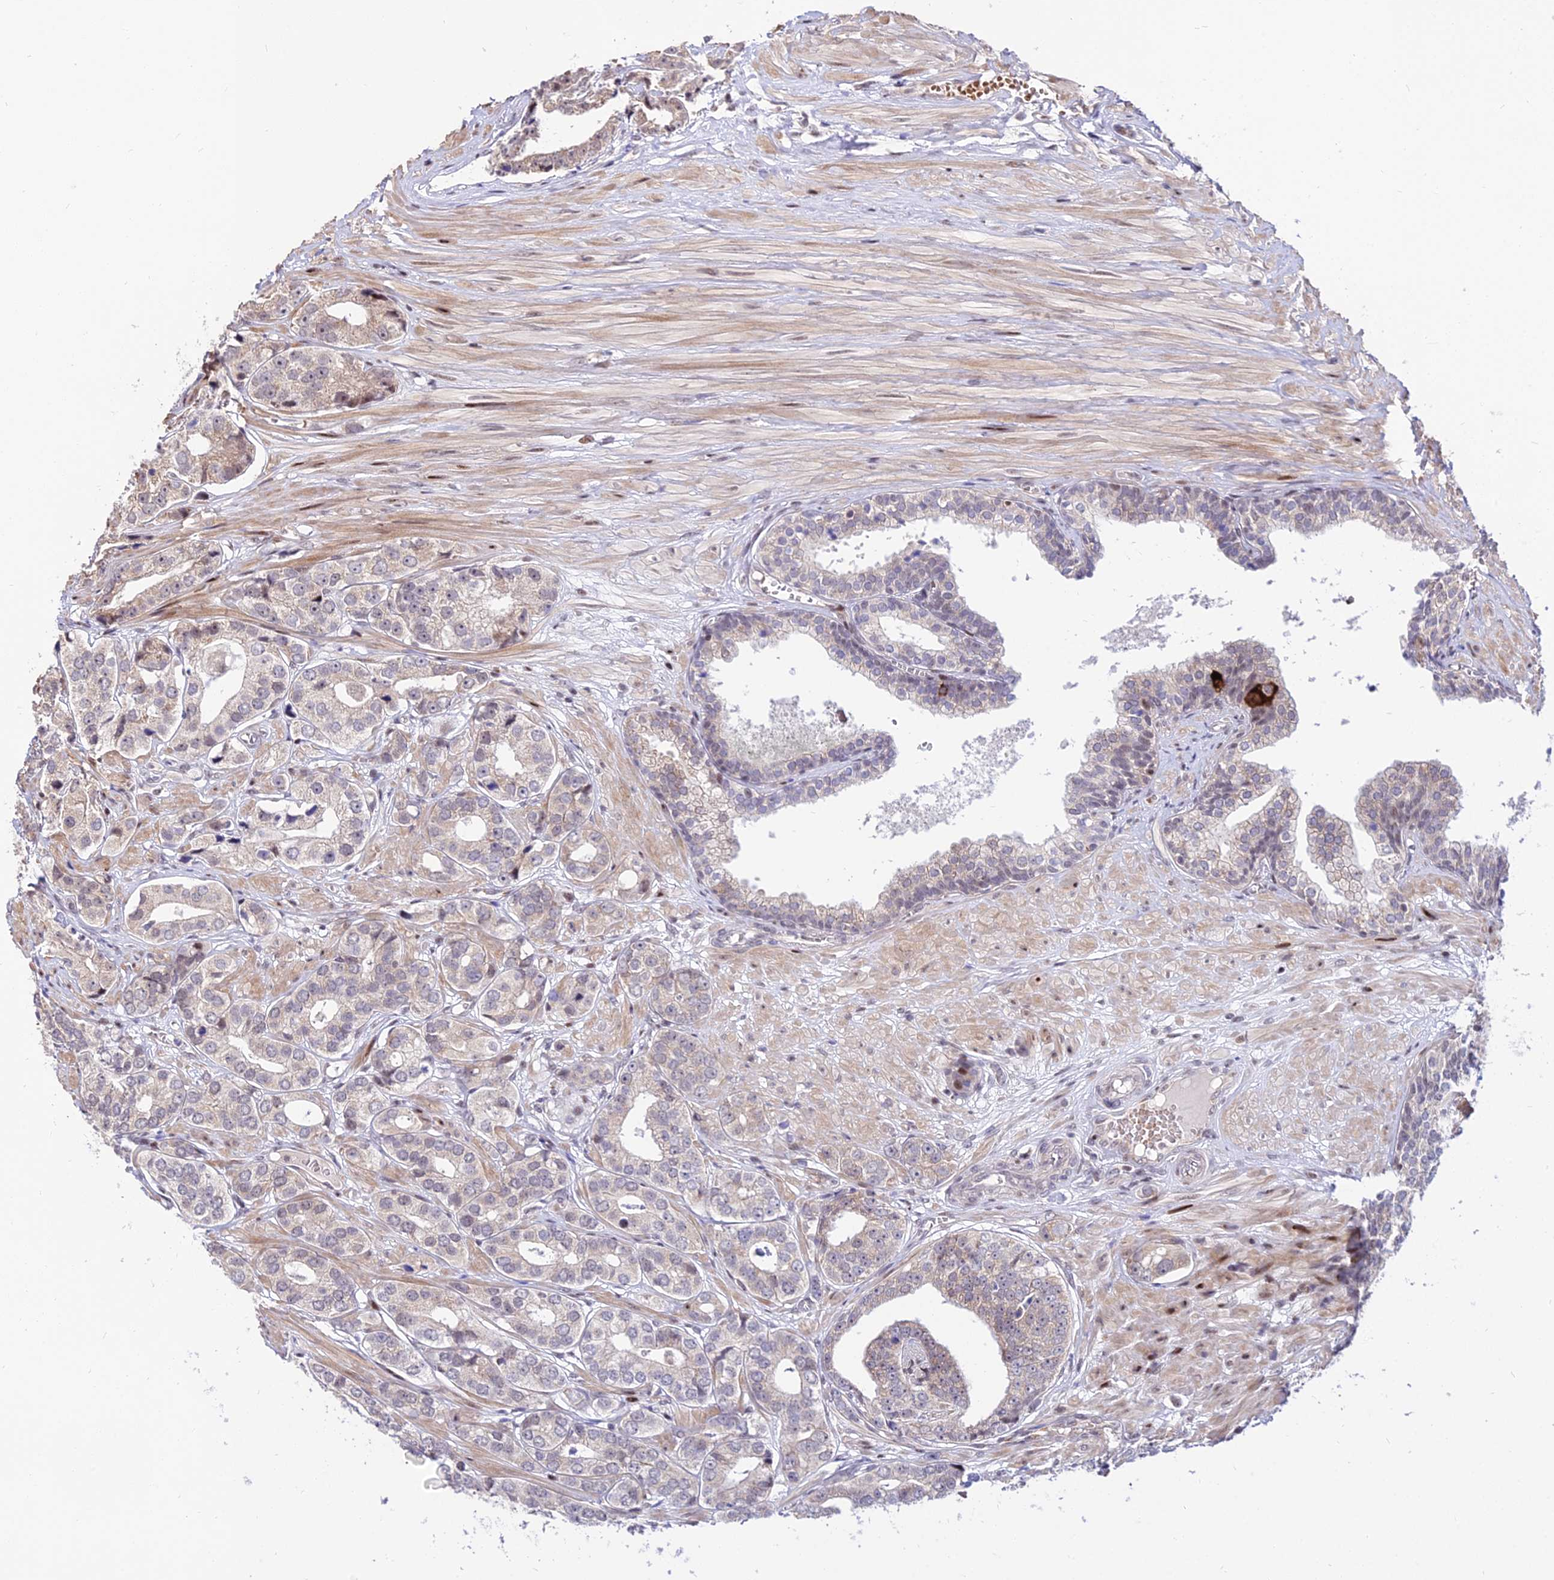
{"staining": {"intensity": "negative", "quantity": "none", "location": "none"}, "tissue": "prostate cancer", "cell_type": "Tumor cells", "image_type": "cancer", "snomed": [{"axis": "morphology", "description": "Adenocarcinoma, High grade"}, {"axis": "topography", "description": "Prostate"}], "caption": "There is no significant staining in tumor cells of prostate cancer (high-grade adenocarcinoma).", "gene": "CIB3", "patient": {"sex": "male", "age": 71}}